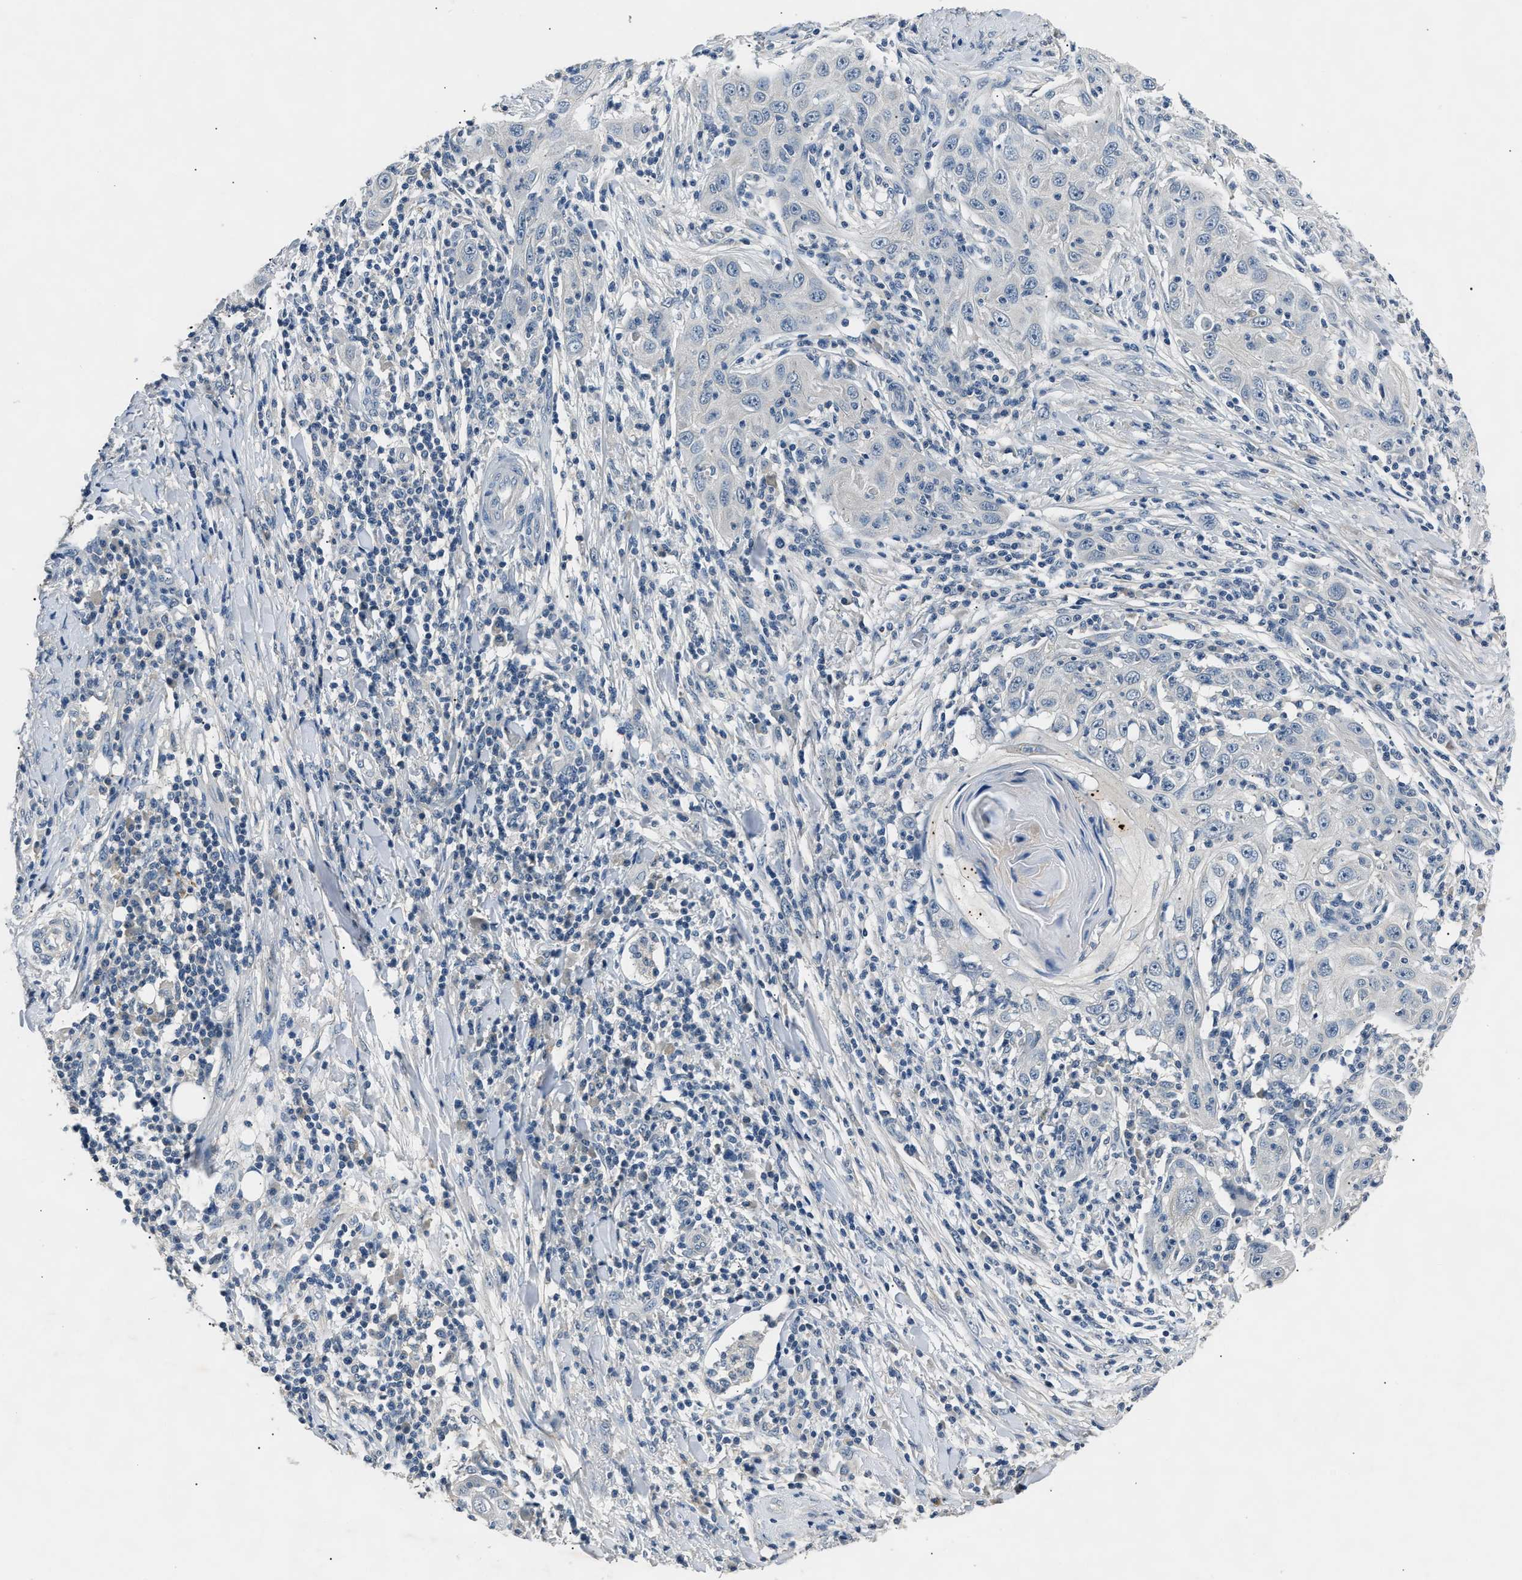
{"staining": {"intensity": "negative", "quantity": "none", "location": "none"}, "tissue": "skin cancer", "cell_type": "Tumor cells", "image_type": "cancer", "snomed": [{"axis": "morphology", "description": "Squamous cell carcinoma, NOS"}, {"axis": "topography", "description": "Skin"}], "caption": "Squamous cell carcinoma (skin) was stained to show a protein in brown. There is no significant expression in tumor cells.", "gene": "INHA", "patient": {"sex": "female", "age": 88}}